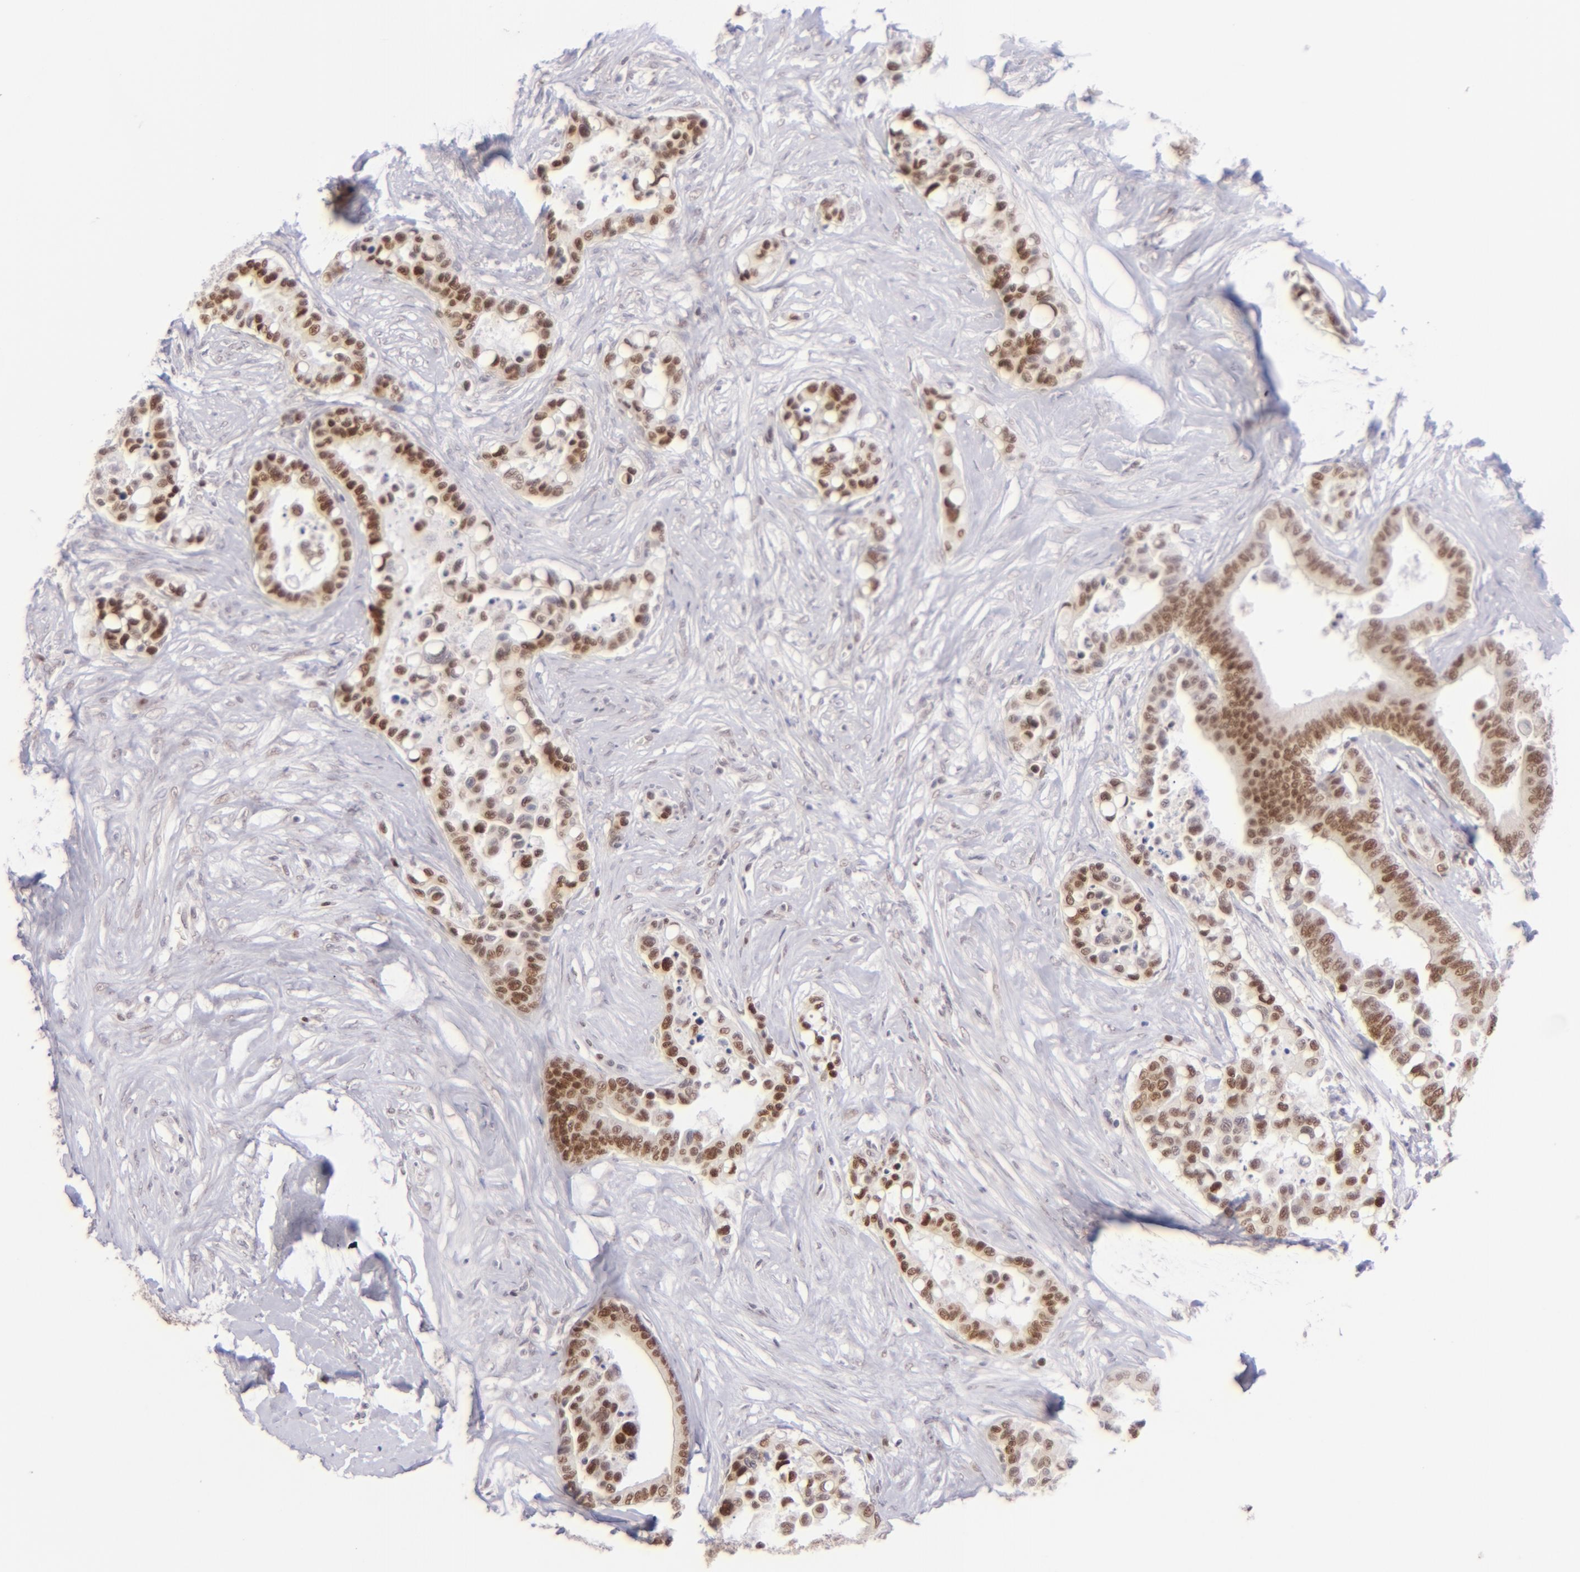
{"staining": {"intensity": "moderate", "quantity": ">75%", "location": "nuclear"}, "tissue": "colorectal cancer", "cell_type": "Tumor cells", "image_type": "cancer", "snomed": [{"axis": "morphology", "description": "Adenocarcinoma, NOS"}, {"axis": "topography", "description": "Colon"}], "caption": "Protein positivity by immunohistochemistry (IHC) reveals moderate nuclear positivity in about >75% of tumor cells in adenocarcinoma (colorectal). The protein is stained brown, and the nuclei are stained in blue (DAB IHC with brightfield microscopy, high magnification).", "gene": "POU2F1", "patient": {"sex": "male", "age": 82}}